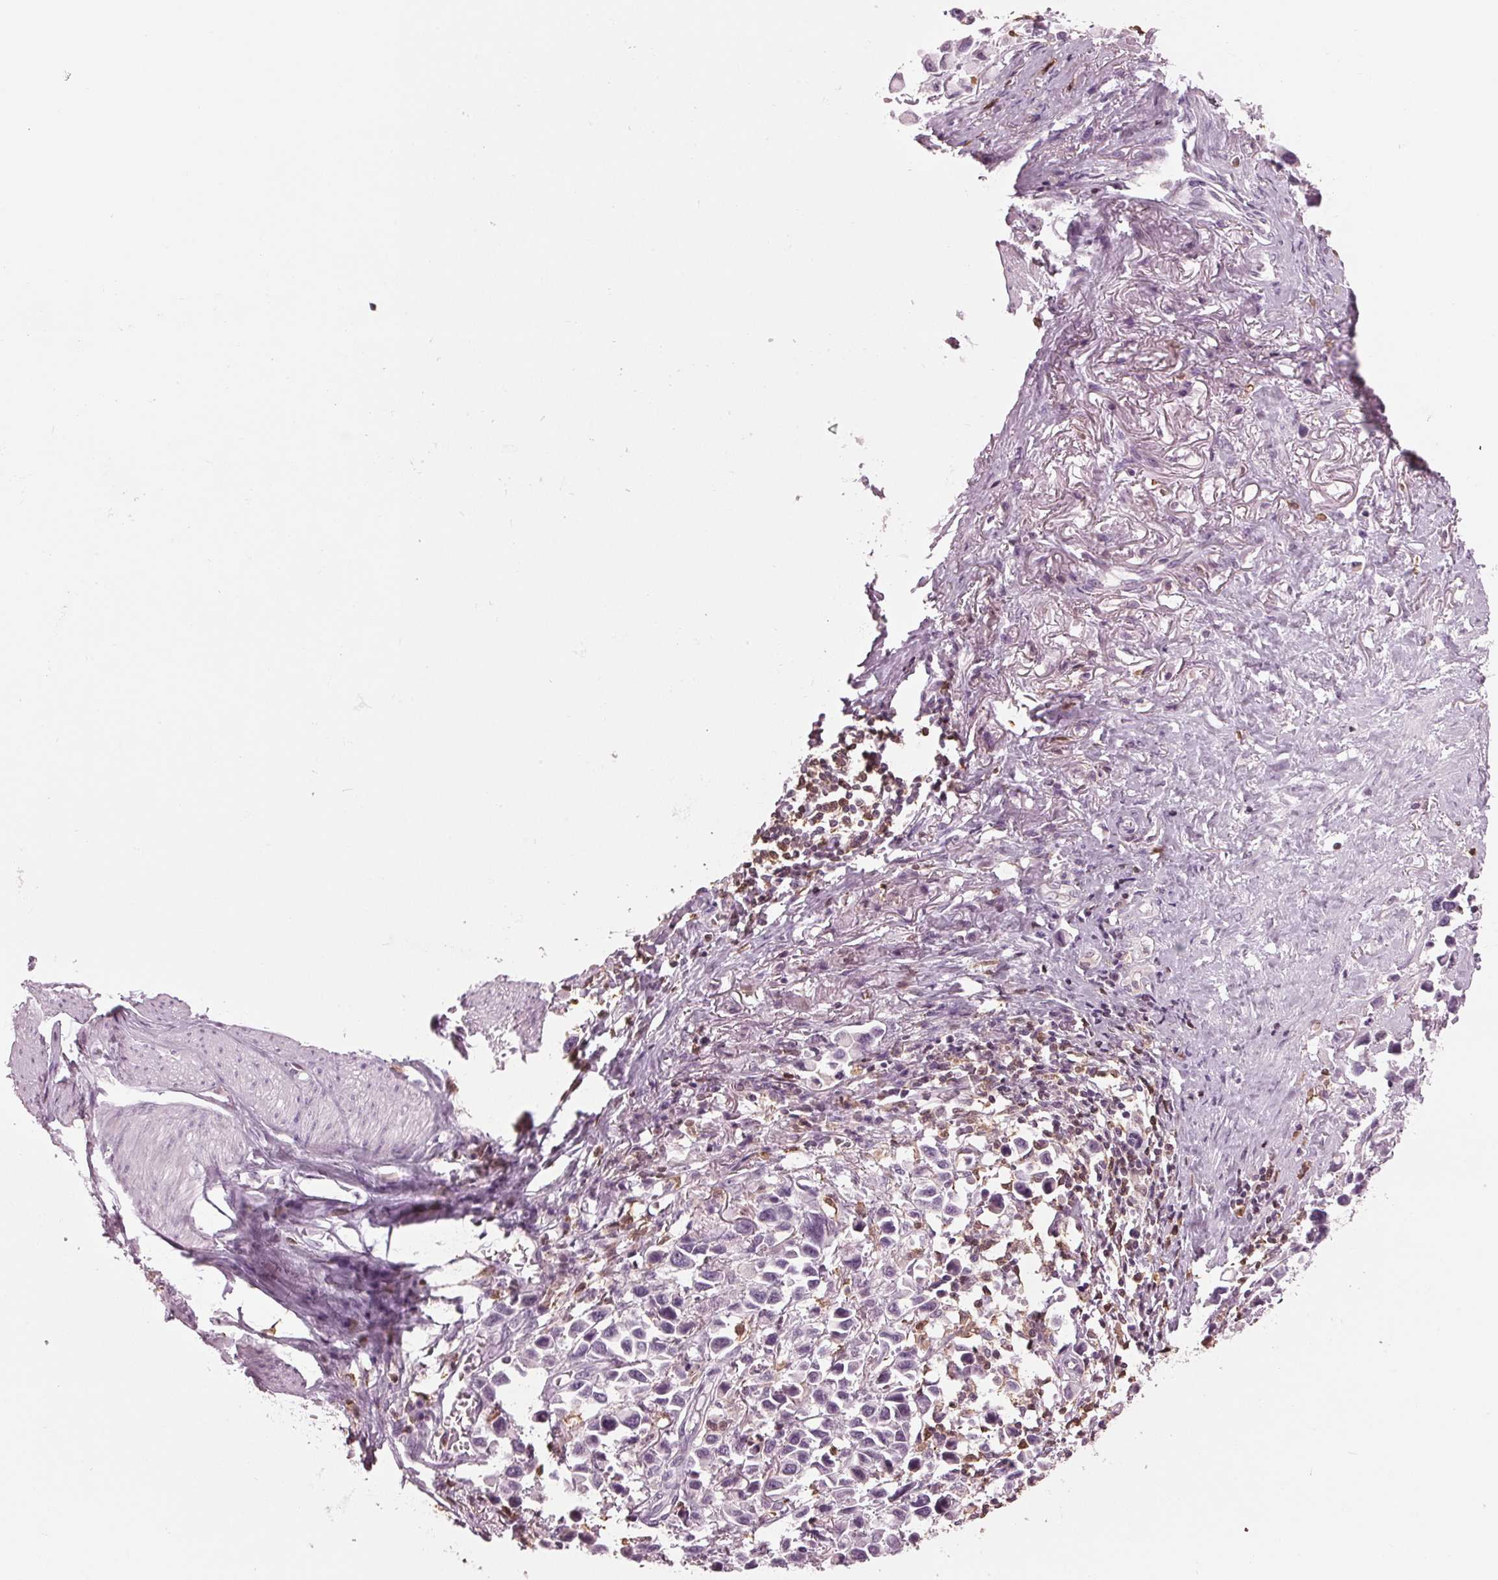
{"staining": {"intensity": "negative", "quantity": "none", "location": "none"}, "tissue": "stomach cancer", "cell_type": "Tumor cells", "image_type": "cancer", "snomed": [{"axis": "morphology", "description": "Adenocarcinoma, NOS"}, {"axis": "topography", "description": "Stomach"}], "caption": "Tumor cells are negative for protein expression in human stomach cancer (adenocarcinoma).", "gene": "BTLA", "patient": {"sex": "female", "age": 81}}